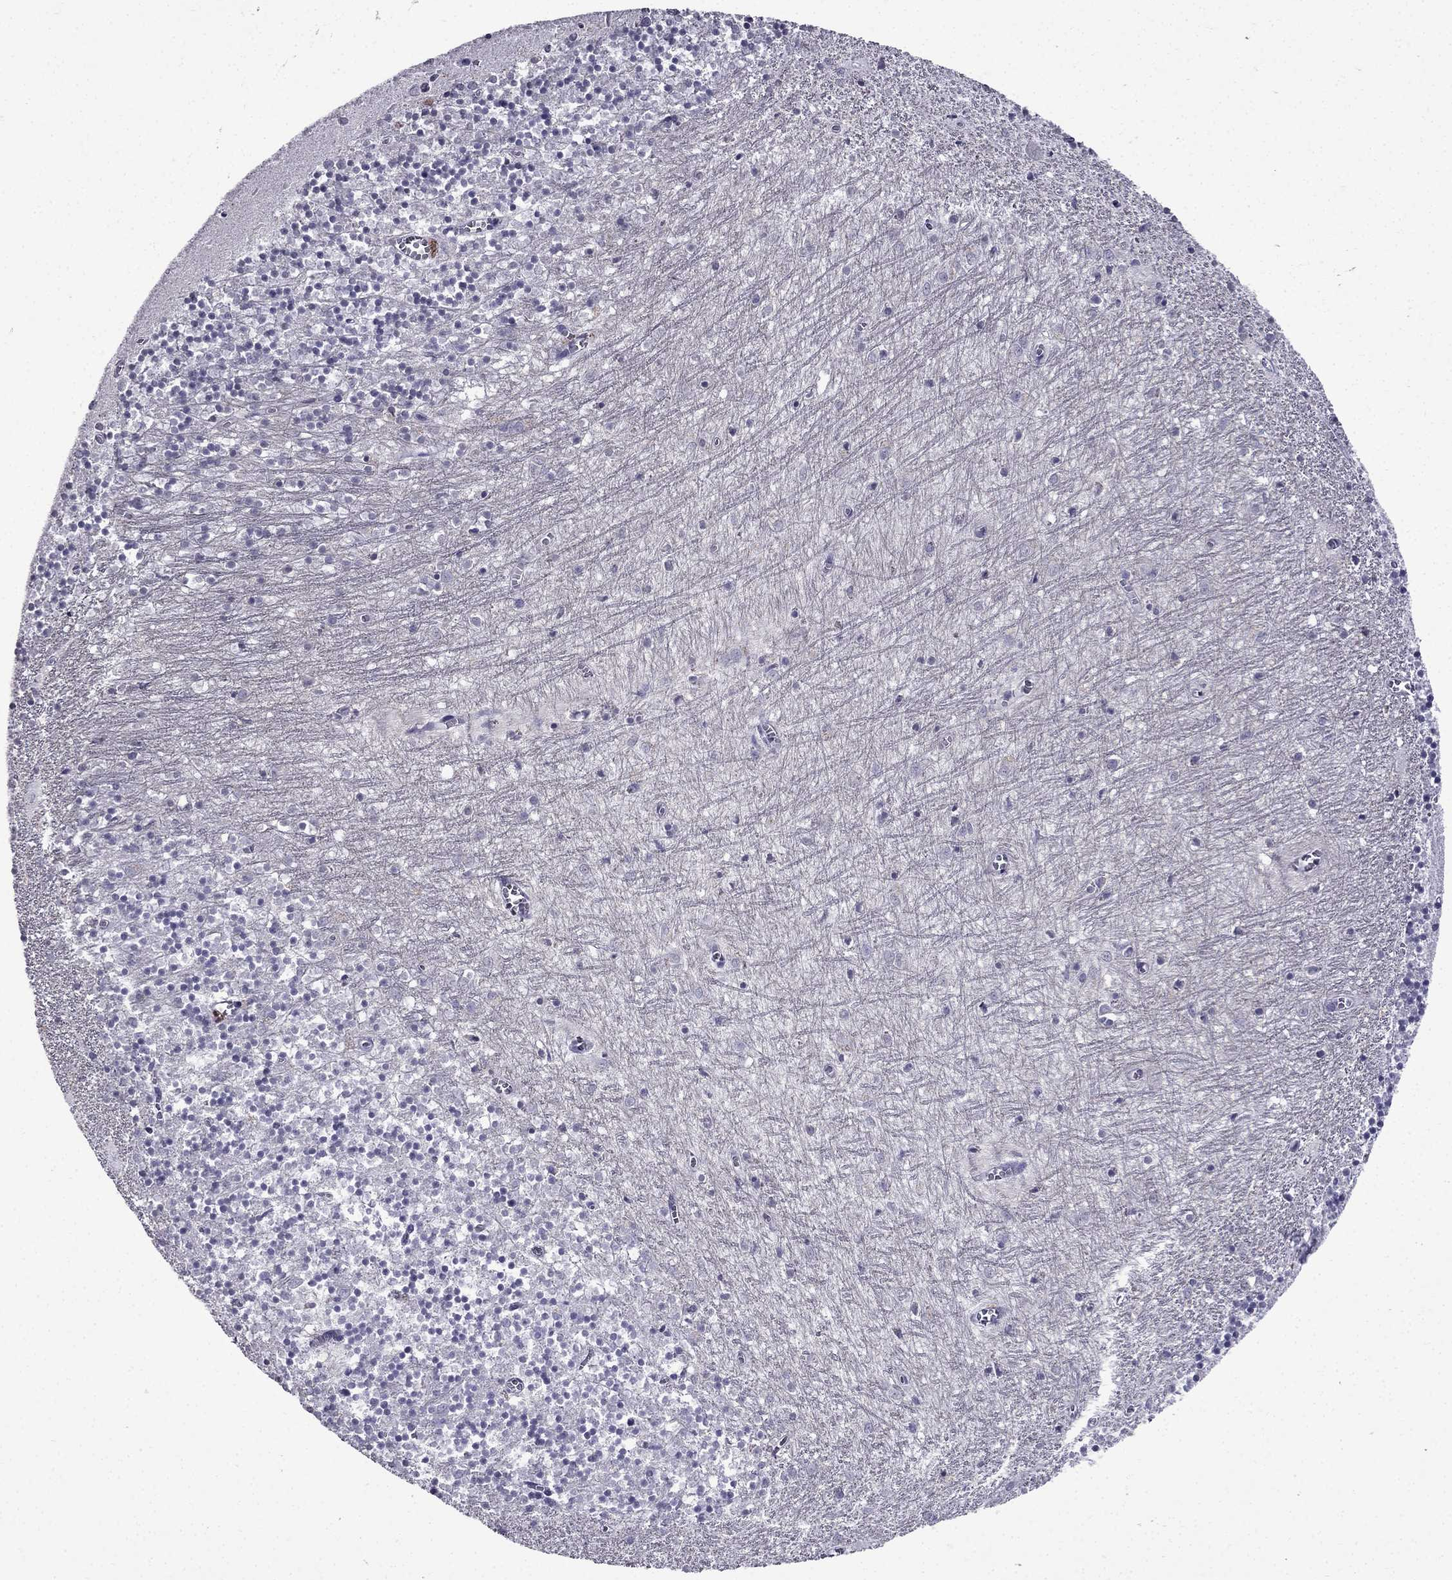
{"staining": {"intensity": "negative", "quantity": "none", "location": "none"}, "tissue": "cerebellum", "cell_type": "Cells in granular layer", "image_type": "normal", "snomed": [{"axis": "morphology", "description": "Normal tissue, NOS"}, {"axis": "topography", "description": "Cerebellum"}], "caption": "Human cerebellum stained for a protein using immunohistochemistry (IHC) demonstrates no expression in cells in granular layer.", "gene": "DNAH17", "patient": {"sex": "female", "age": 64}}